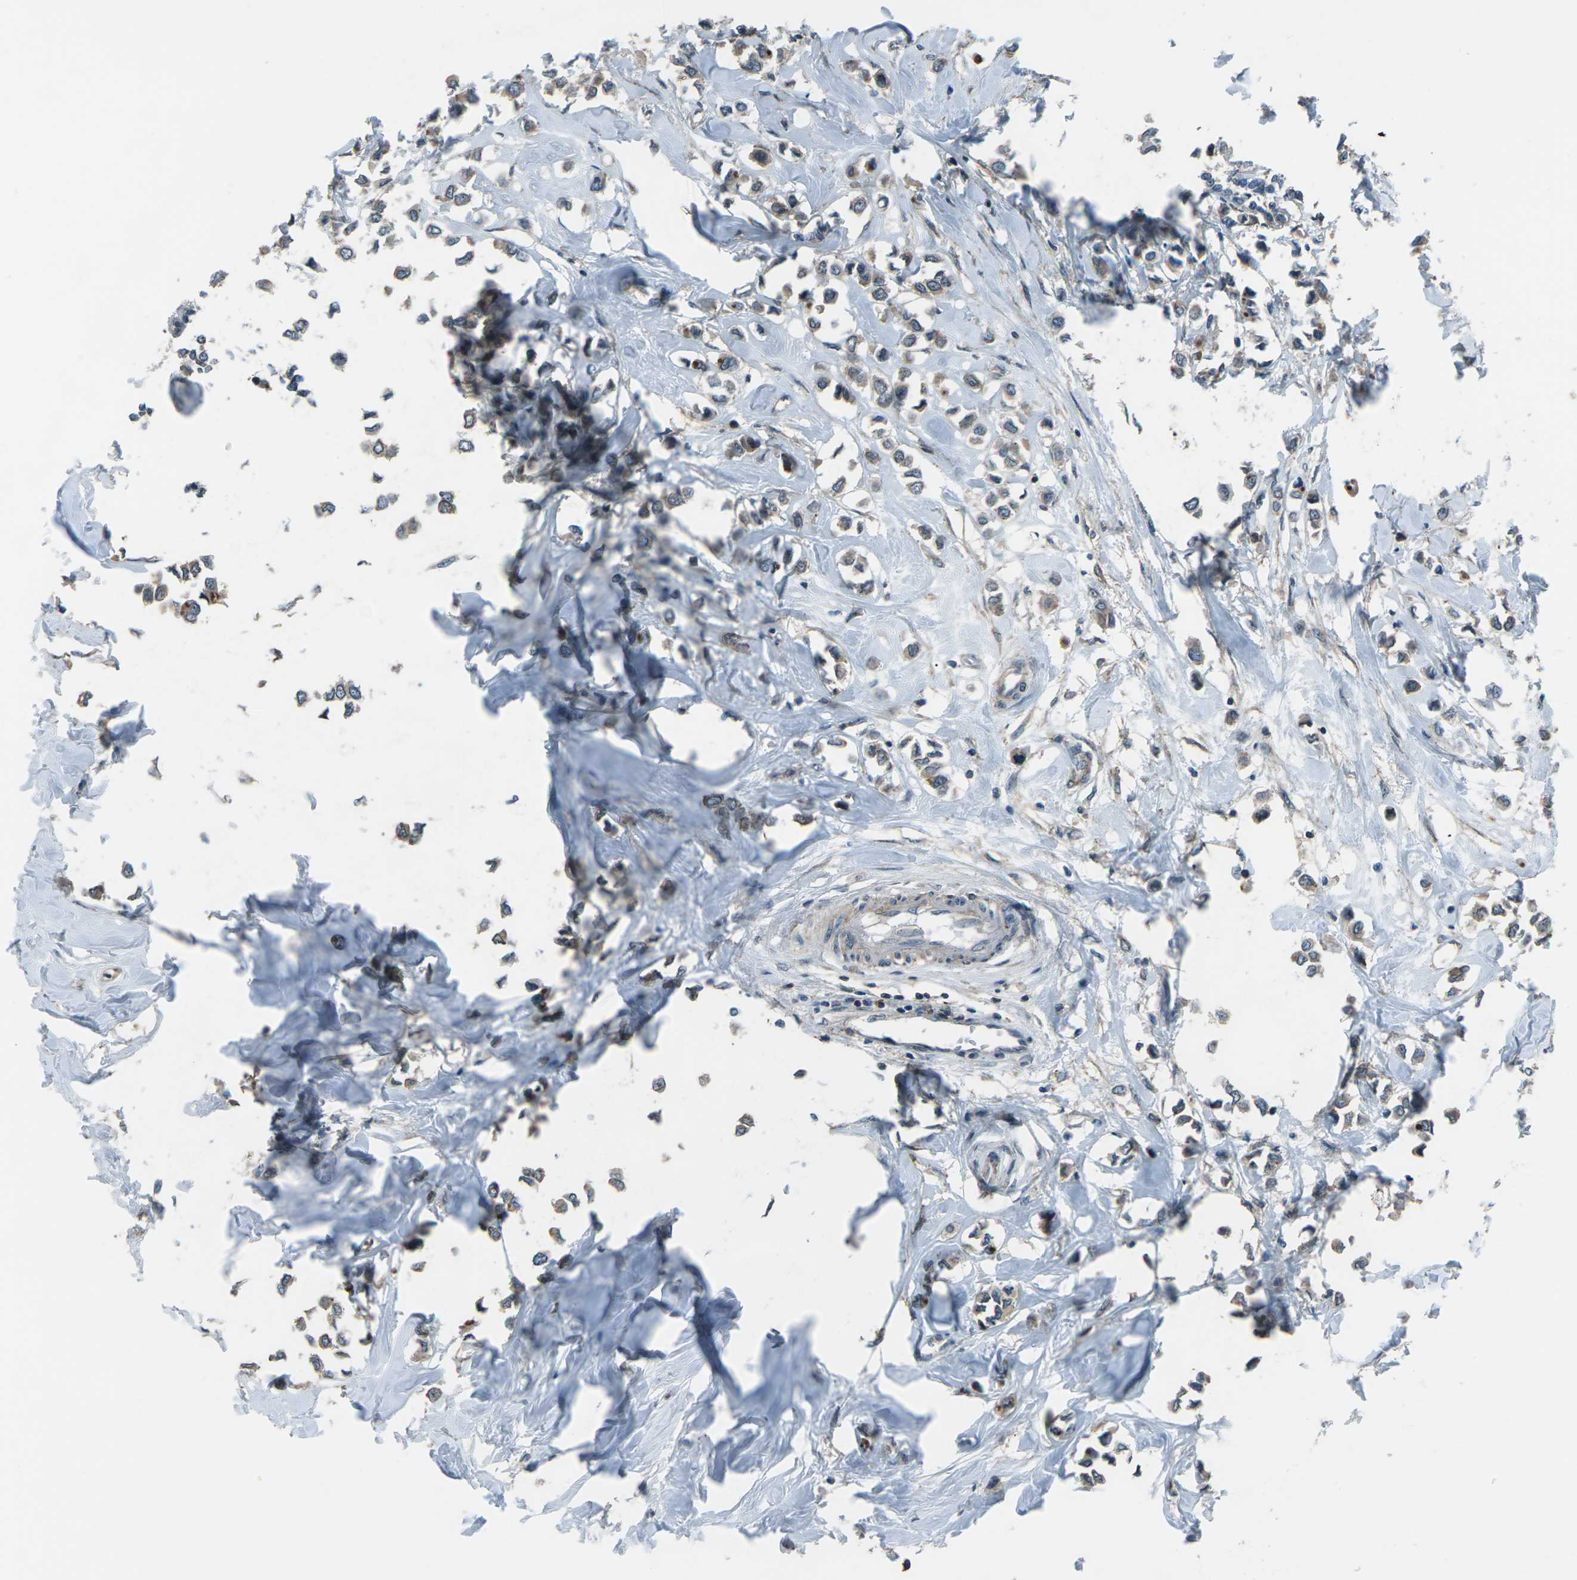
{"staining": {"intensity": "moderate", "quantity": ">75%", "location": "cytoplasmic/membranous"}, "tissue": "breast cancer", "cell_type": "Tumor cells", "image_type": "cancer", "snomed": [{"axis": "morphology", "description": "Lobular carcinoma"}, {"axis": "topography", "description": "Breast"}], "caption": "Protein expression analysis of breast cancer exhibits moderate cytoplasmic/membranous positivity in about >75% of tumor cells. The staining was performed using DAB (3,3'-diaminobenzidine) to visualize the protein expression in brown, while the nuclei were stained in blue with hematoxylin (Magnification: 20x).", "gene": "CMTM4", "patient": {"sex": "female", "age": 51}}